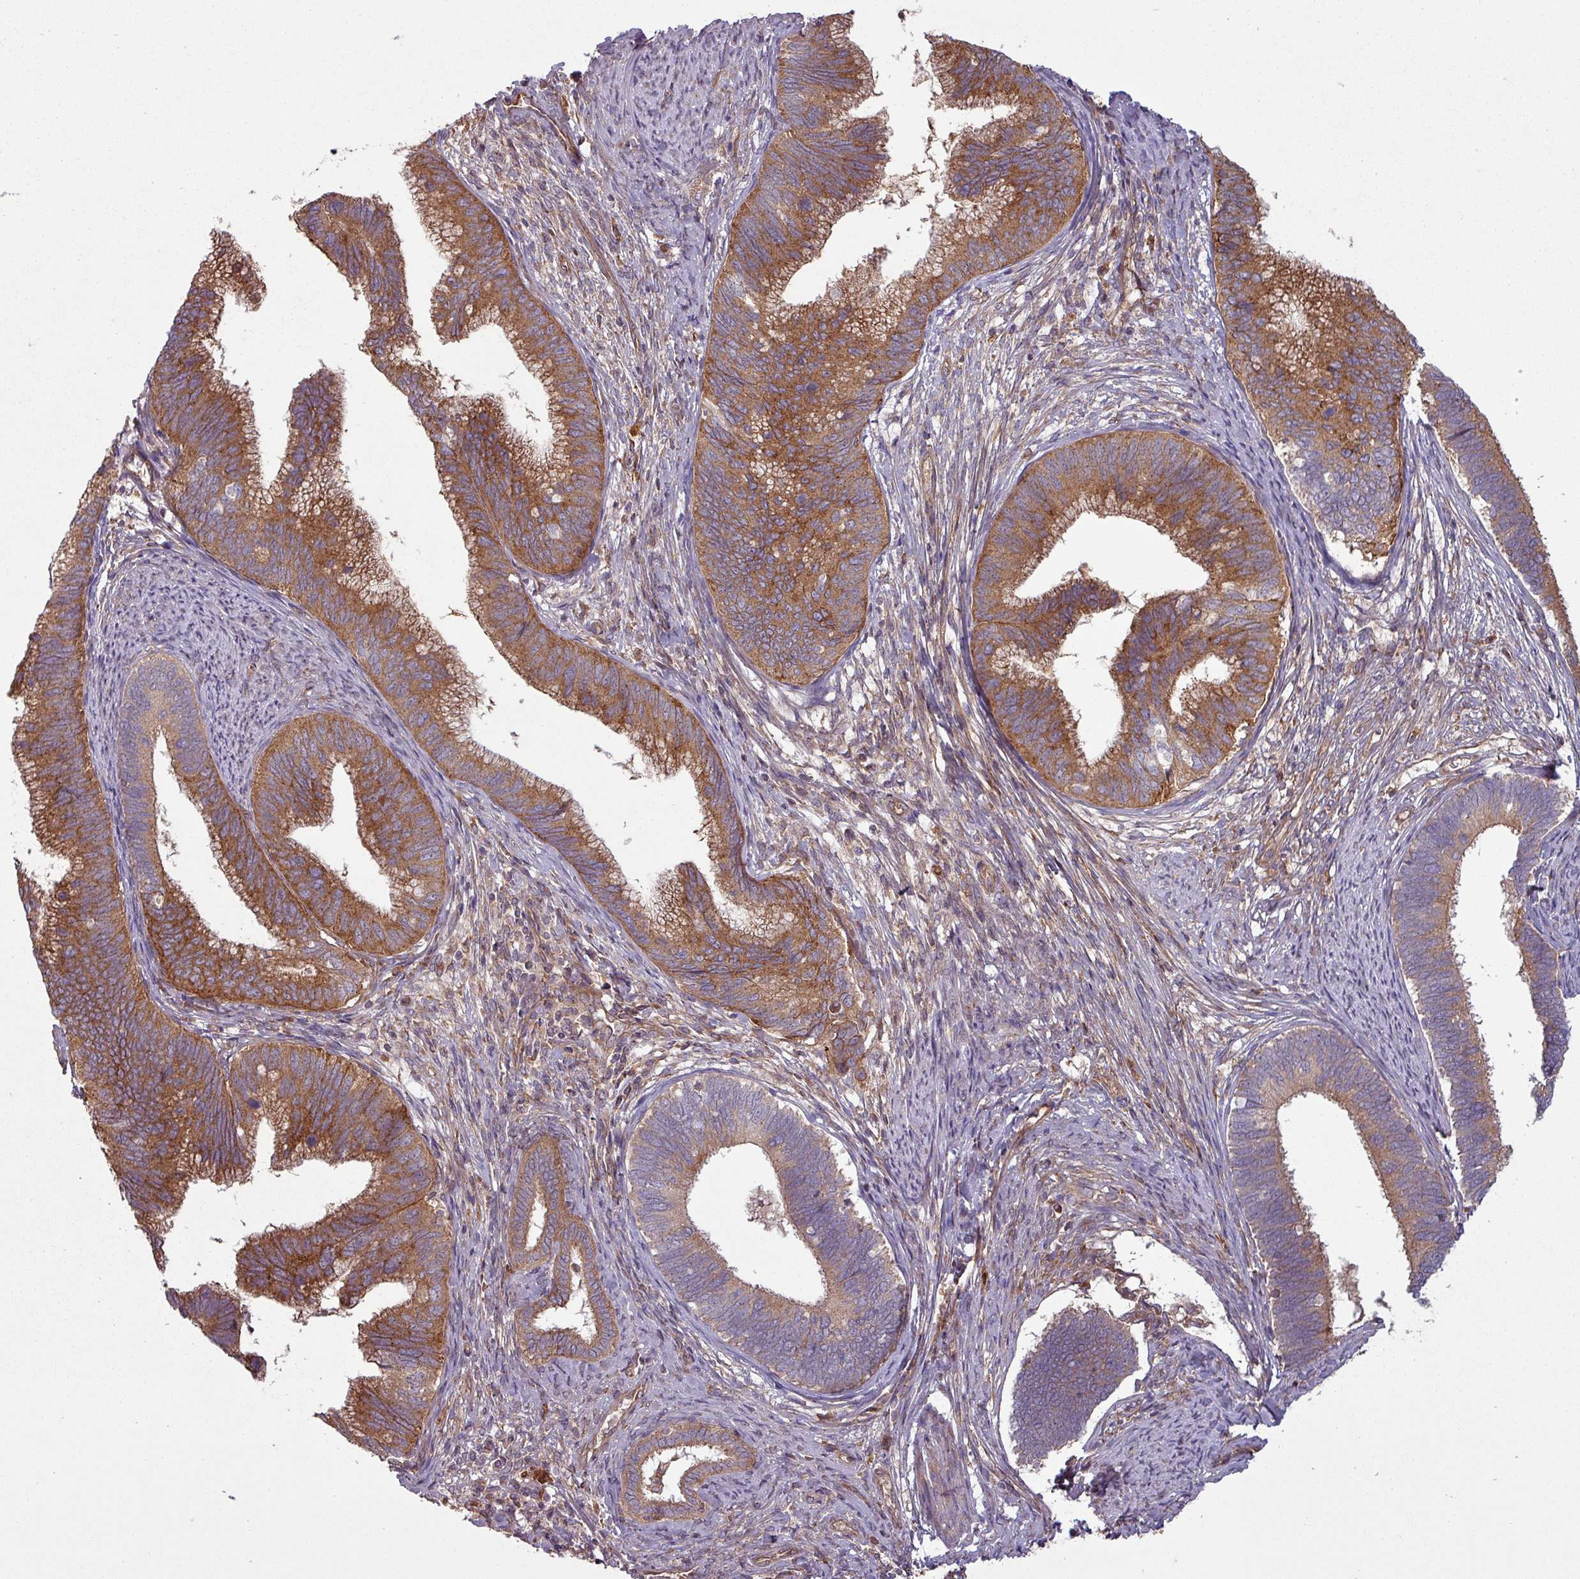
{"staining": {"intensity": "moderate", "quantity": "25%-75%", "location": "cytoplasmic/membranous"}, "tissue": "cervical cancer", "cell_type": "Tumor cells", "image_type": "cancer", "snomed": [{"axis": "morphology", "description": "Adenocarcinoma, NOS"}, {"axis": "topography", "description": "Cervix"}], "caption": "Moderate cytoplasmic/membranous staining is present in about 25%-75% of tumor cells in adenocarcinoma (cervical). (brown staining indicates protein expression, while blue staining denotes nuclei).", "gene": "SNRNP25", "patient": {"sex": "female", "age": 42}}